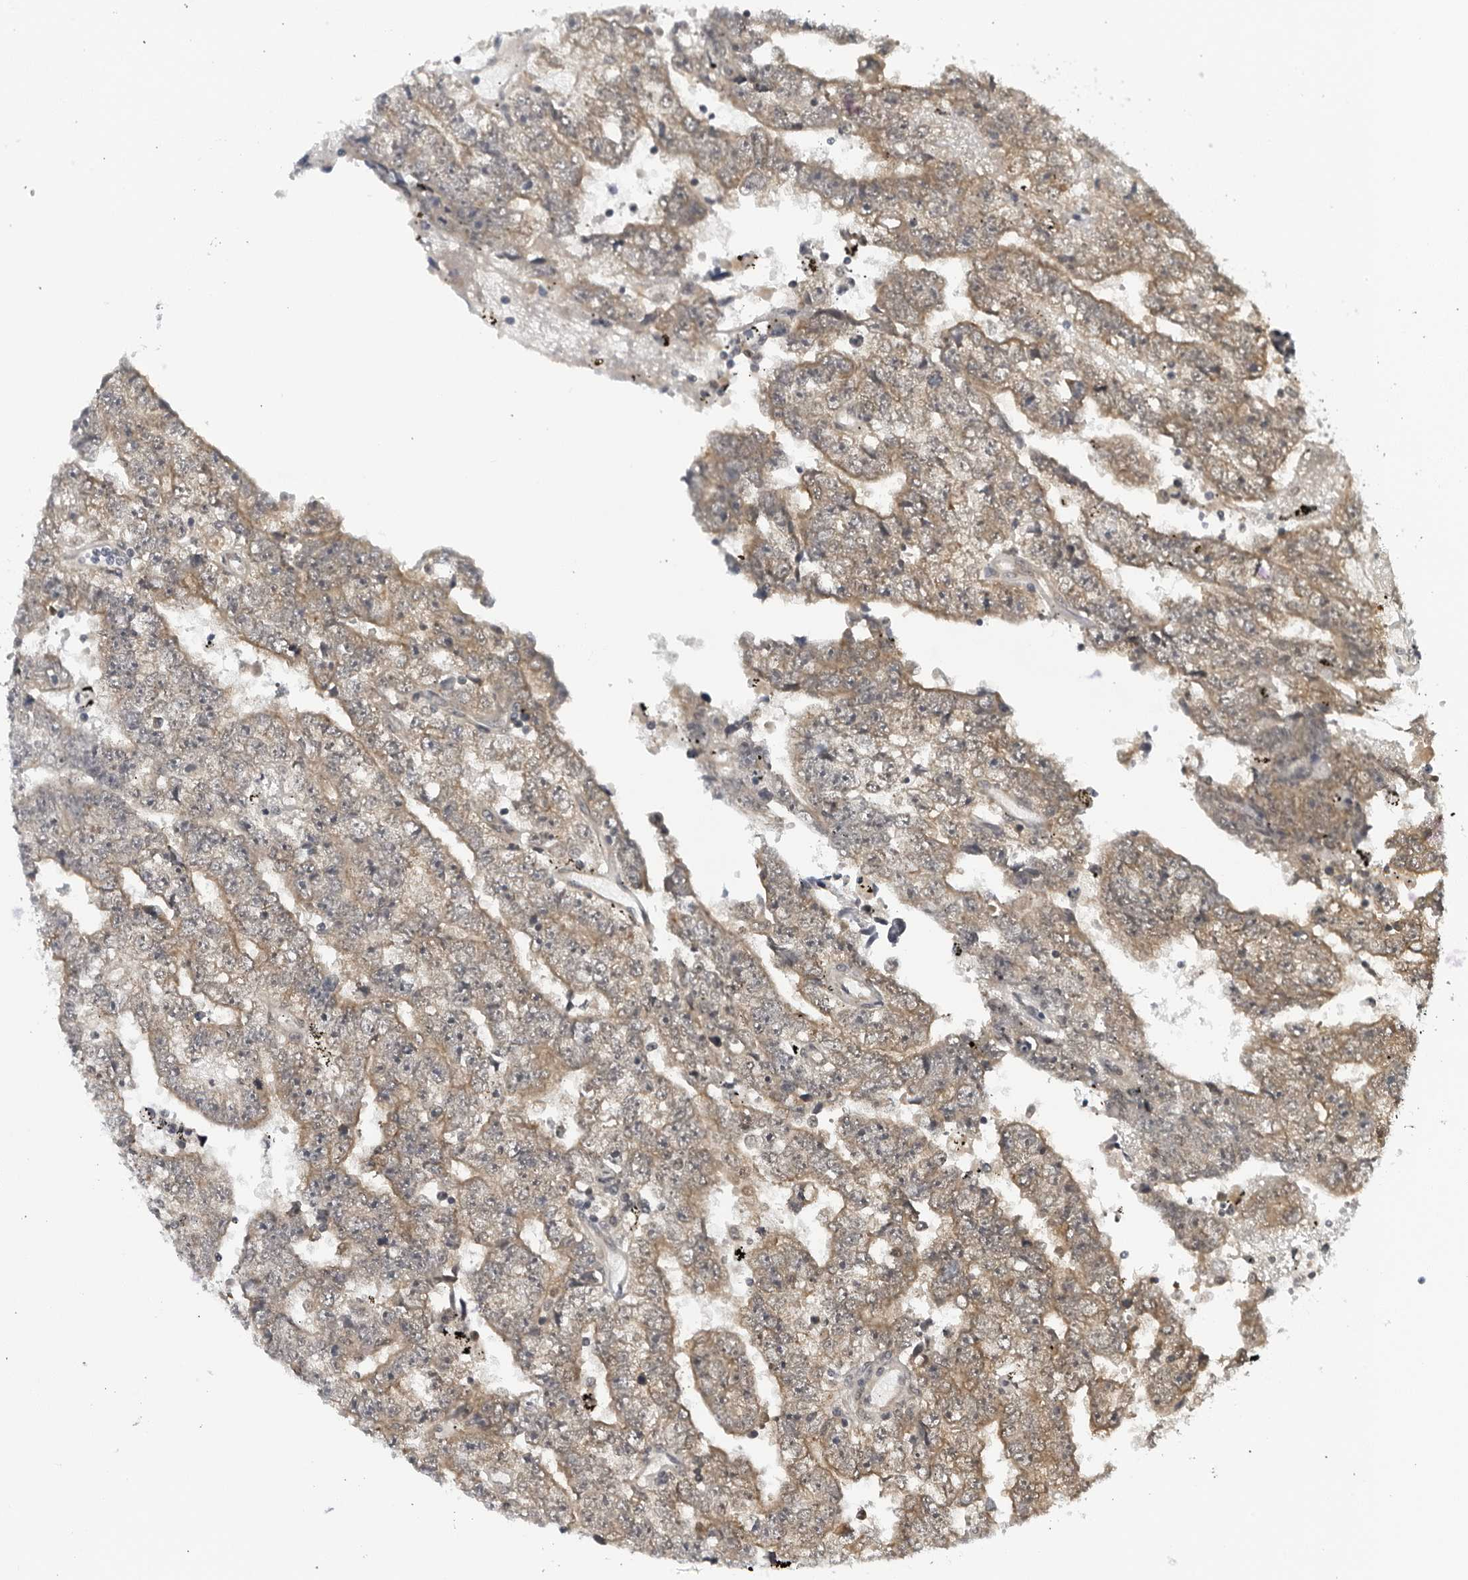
{"staining": {"intensity": "weak", "quantity": ">75%", "location": "cytoplasmic/membranous"}, "tissue": "testis cancer", "cell_type": "Tumor cells", "image_type": "cancer", "snomed": [{"axis": "morphology", "description": "Carcinoma, Embryonal, NOS"}, {"axis": "topography", "description": "Testis"}], "caption": "High-power microscopy captured an immunohistochemistry (IHC) micrograph of testis embryonal carcinoma, revealing weak cytoplasmic/membranous expression in about >75% of tumor cells.", "gene": "RC3H1", "patient": {"sex": "male", "age": 25}}